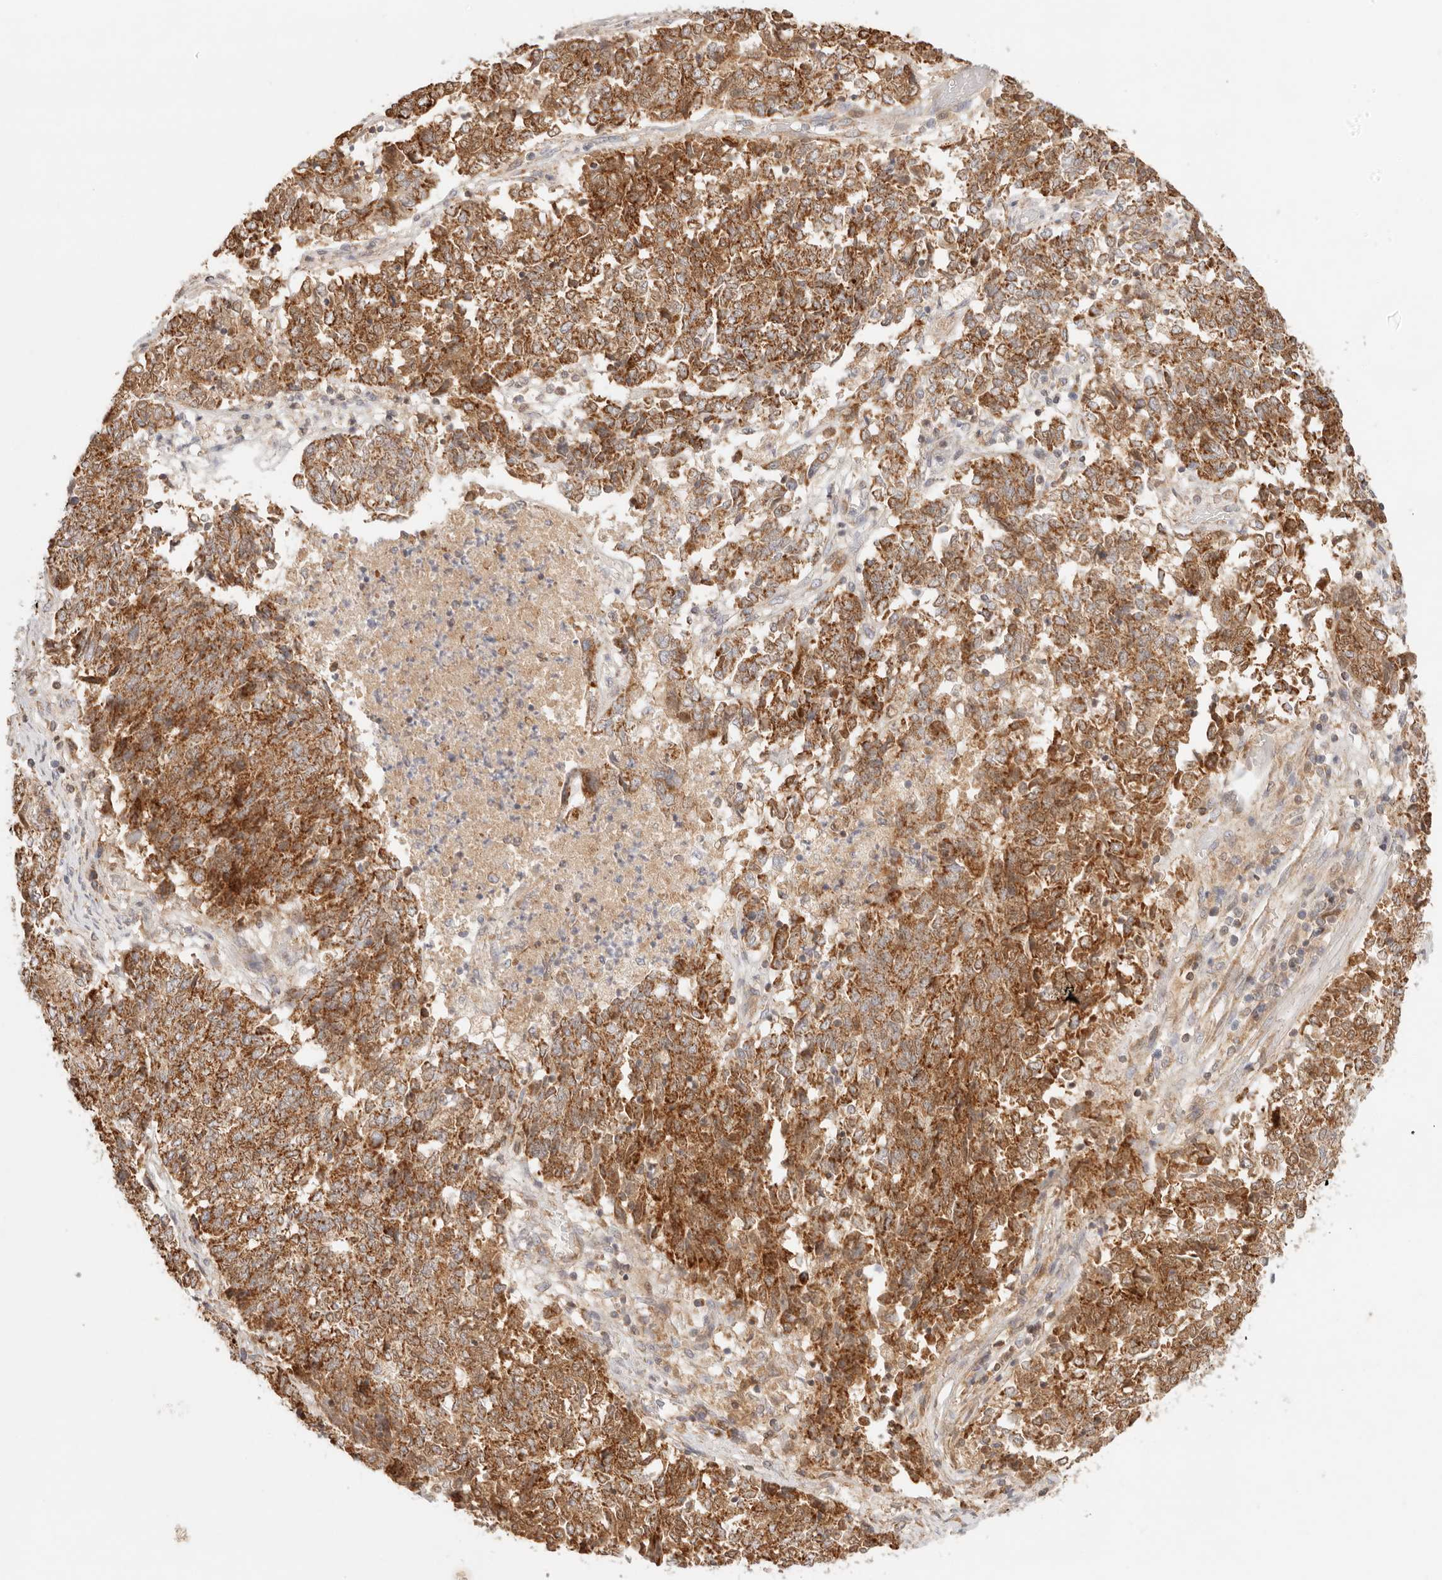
{"staining": {"intensity": "strong", "quantity": ">75%", "location": "cytoplasmic/membranous"}, "tissue": "endometrial cancer", "cell_type": "Tumor cells", "image_type": "cancer", "snomed": [{"axis": "morphology", "description": "Adenocarcinoma, NOS"}, {"axis": "topography", "description": "Endometrium"}], "caption": "Brown immunohistochemical staining in human endometrial cancer reveals strong cytoplasmic/membranous positivity in about >75% of tumor cells.", "gene": "COA6", "patient": {"sex": "female", "age": 80}}